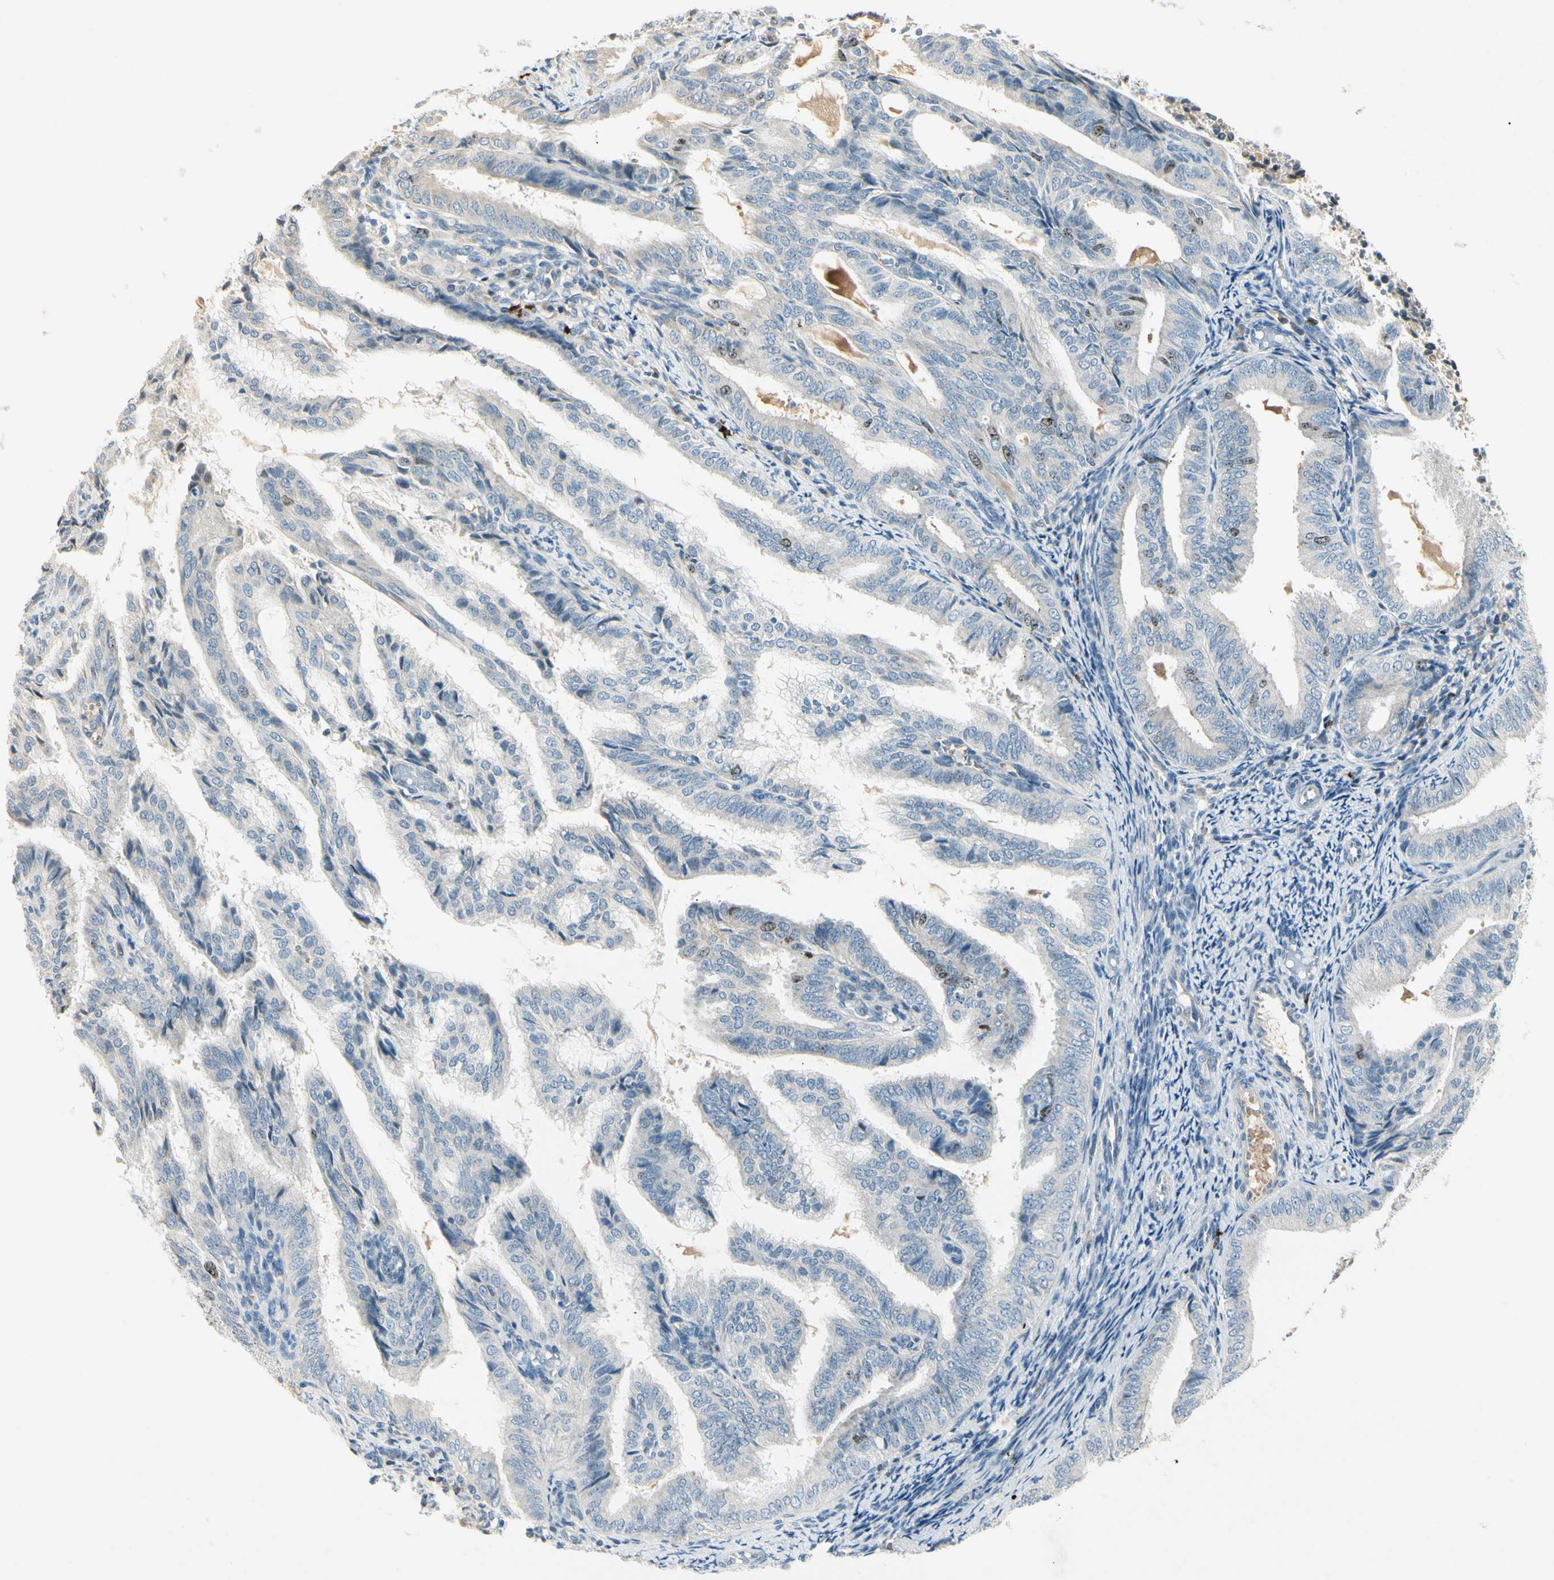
{"staining": {"intensity": "weak", "quantity": "<25%", "location": "nuclear"}, "tissue": "endometrial cancer", "cell_type": "Tumor cells", "image_type": "cancer", "snomed": [{"axis": "morphology", "description": "Adenocarcinoma, NOS"}, {"axis": "topography", "description": "Endometrium"}], "caption": "The immunohistochemistry (IHC) image has no significant positivity in tumor cells of endometrial adenocarcinoma tissue. (DAB immunohistochemistry, high magnification).", "gene": "PITX1", "patient": {"sex": "female", "age": 58}}